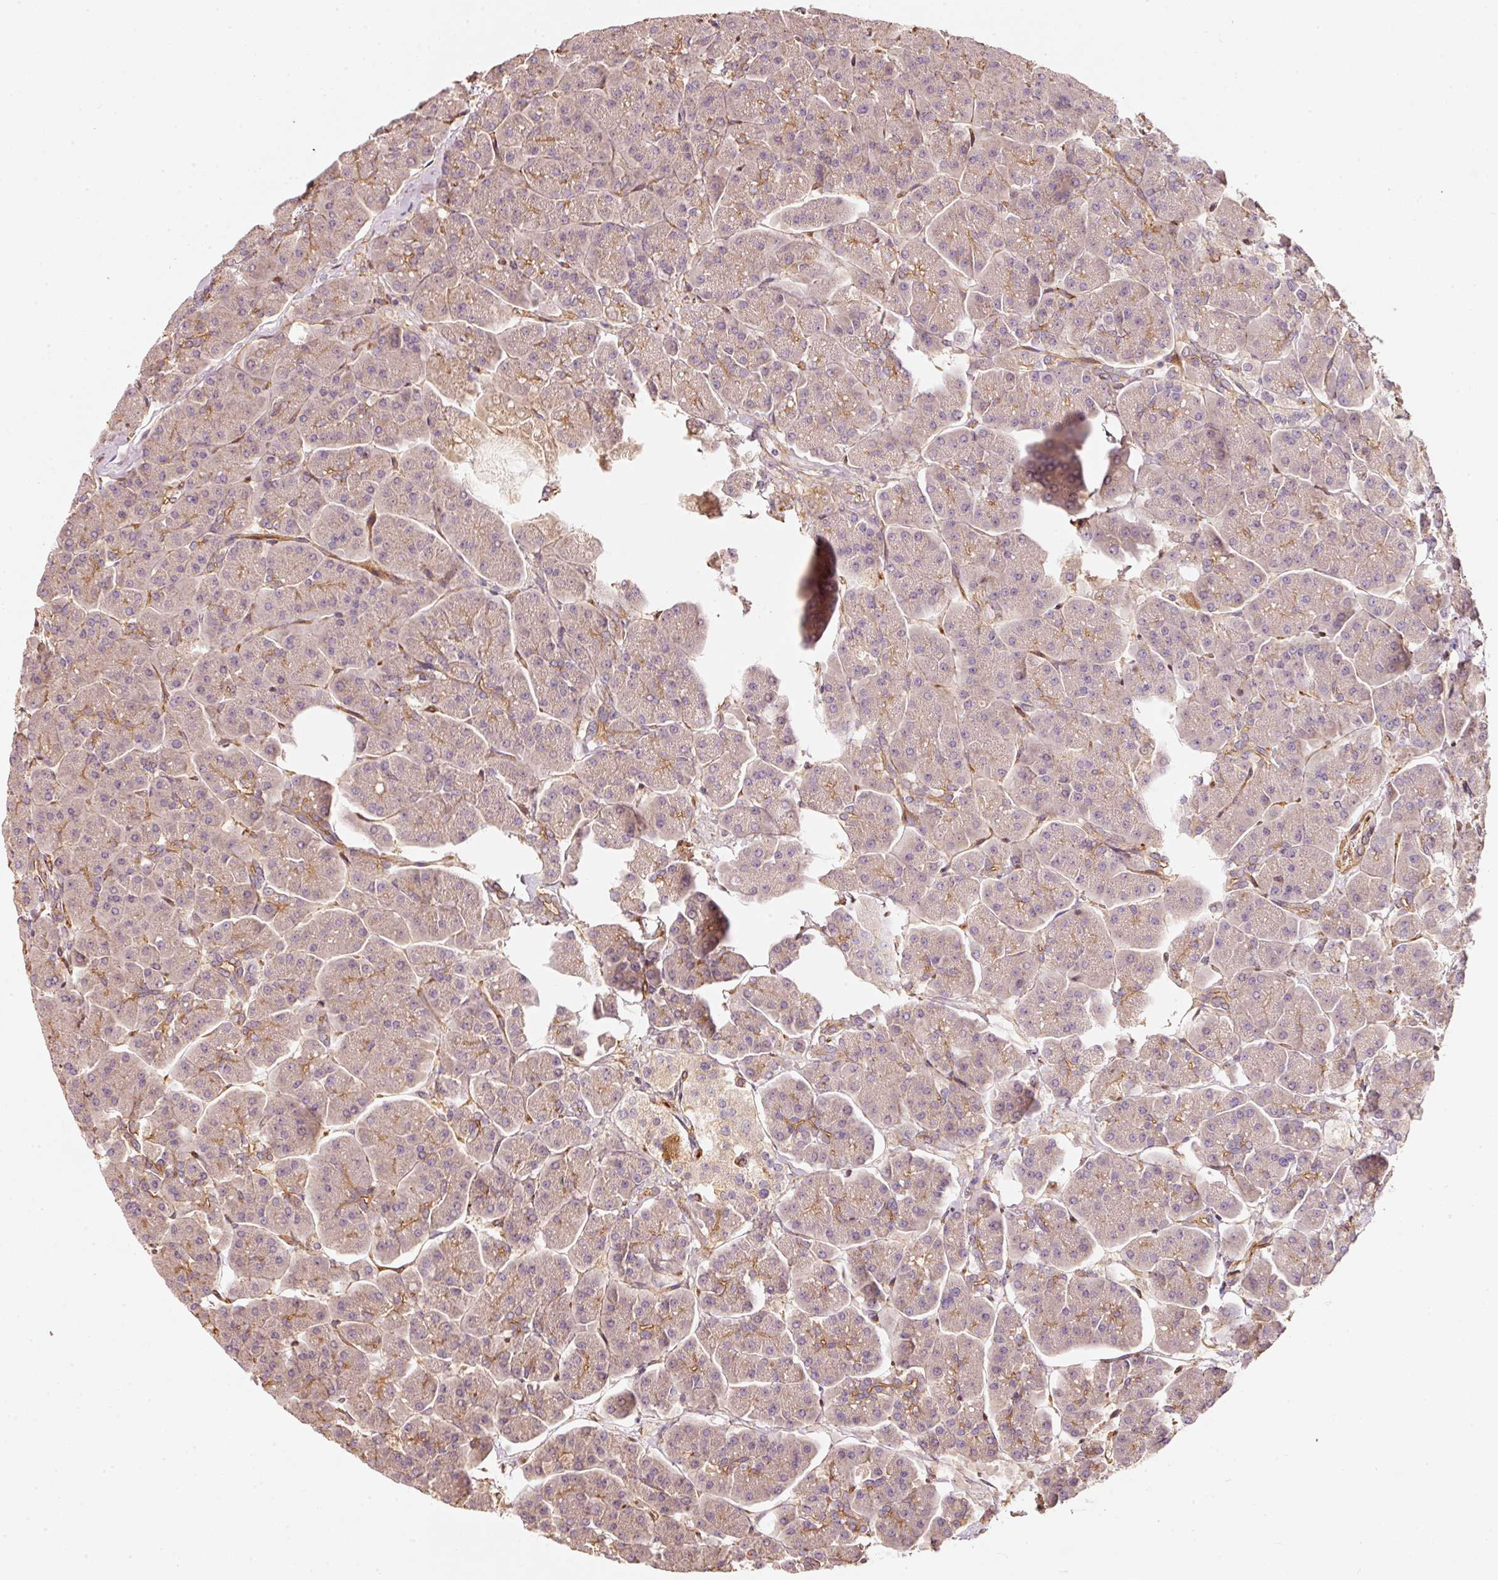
{"staining": {"intensity": "moderate", "quantity": "<25%", "location": "cytoplasmic/membranous"}, "tissue": "pancreas", "cell_type": "Exocrine glandular cells", "image_type": "normal", "snomed": [{"axis": "morphology", "description": "Normal tissue, NOS"}, {"axis": "topography", "description": "Pancreas"}, {"axis": "topography", "description": "Peripheral nerve tissue"}], "caption": "IHC photomicrograph of benign human pancreas stained for a protein (brown), which displays low levels of moderate cytoplasmic/membranous staining in about <25% of exocrine glandular cells.", "gene": "CEP95", "patient": {"sex": "male", "age": 54}}